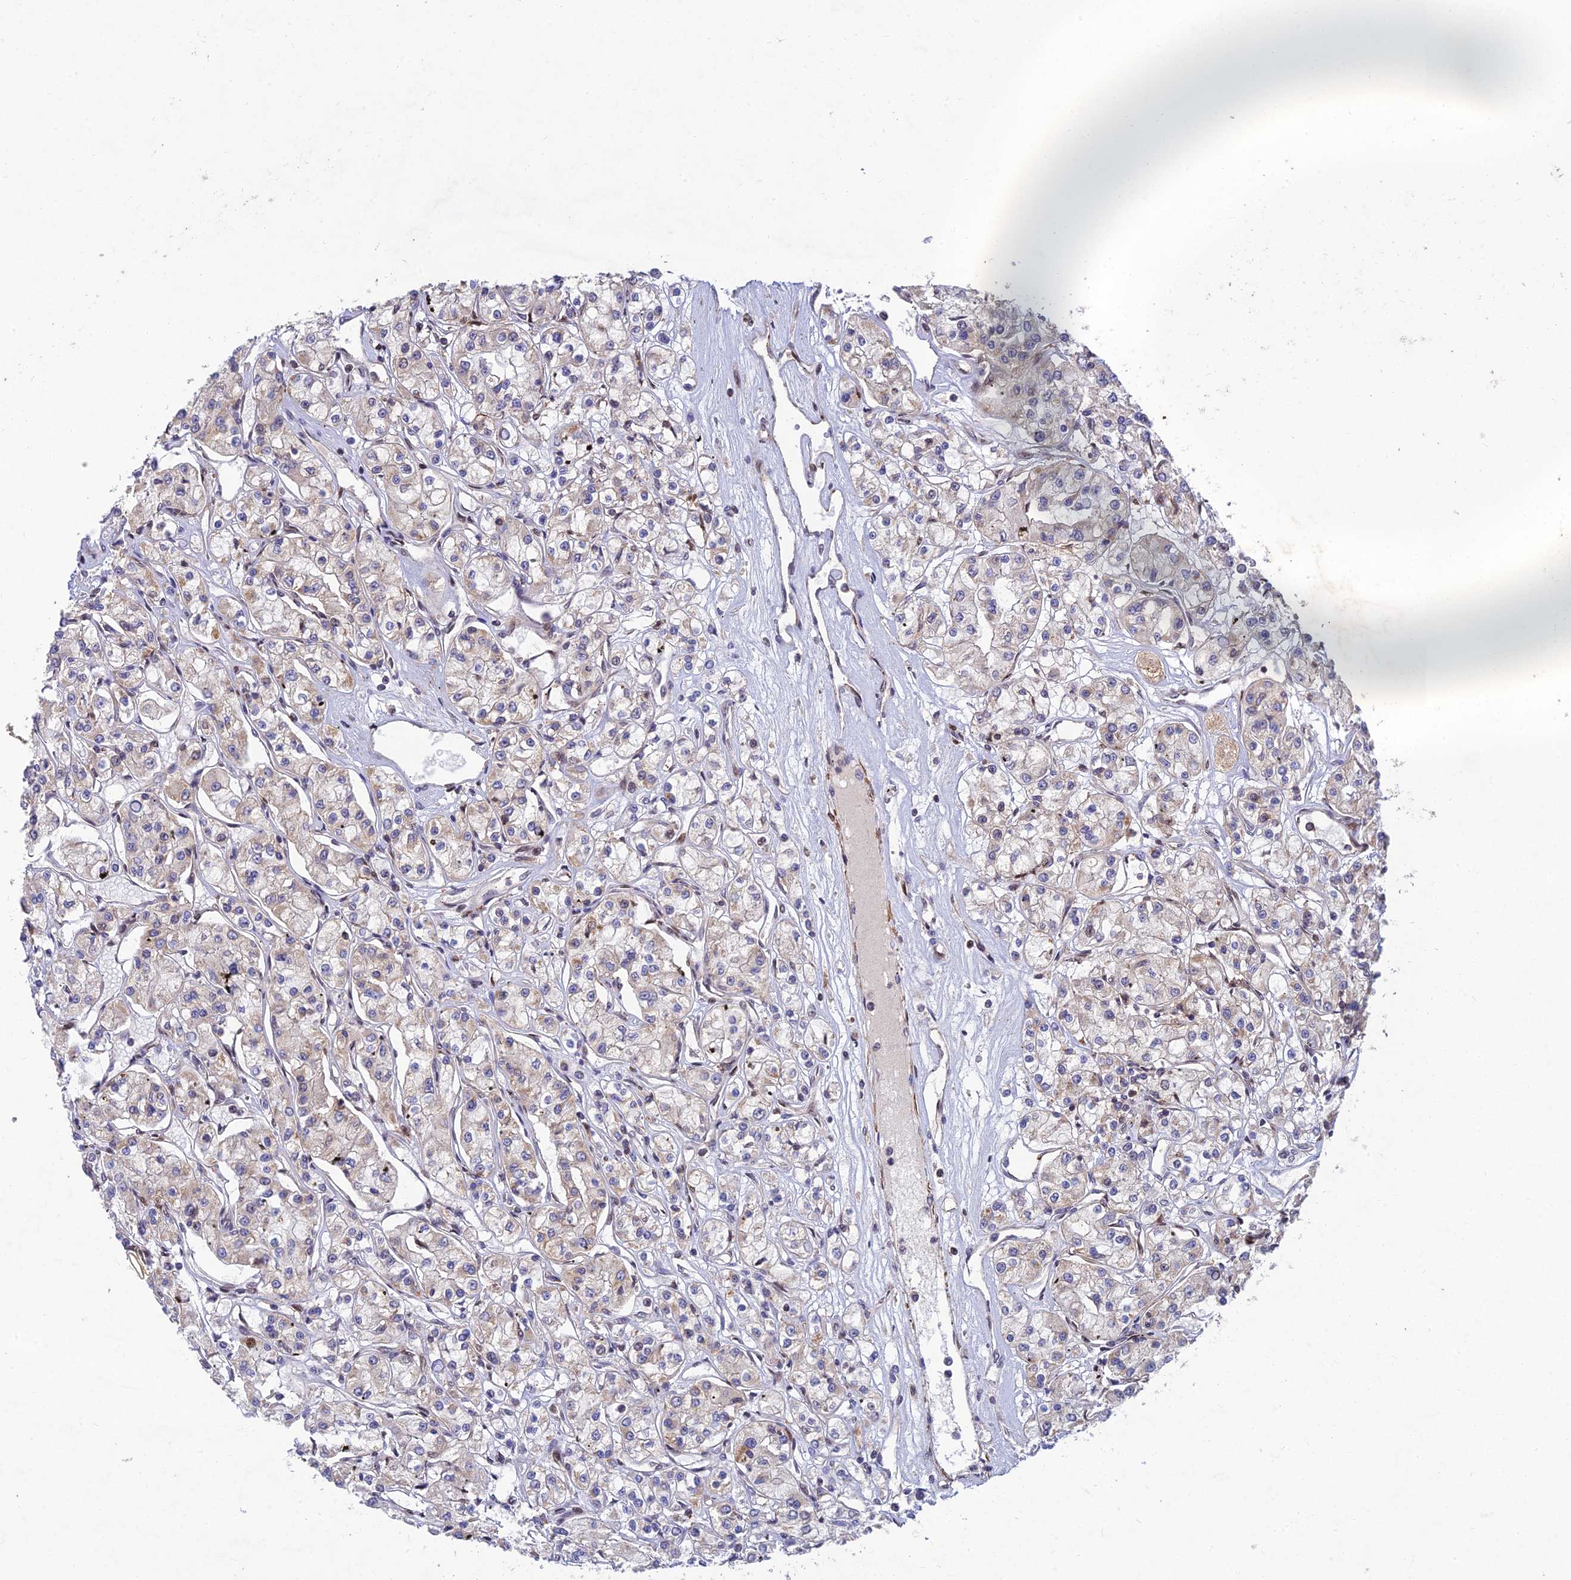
{"staining": {"intensity": "moderate", "quantity": "<25%", "location": "cytoplasmic/membranous"}, "tissue": "renal cancer", "cell_type": "Tumor cells", "image_type": "cancer", "snomed": [{"axis": "morphology", "description": "Adenocarcinoma, NOS"}, {"axis": "topography", "description": "Kidney"}], "caption": "This micrograph reveals immunohistochemistry (IHC) staining of human adenocarcinoma (renal), with low moderate cytoplasmic/membranous expression in approximately <25% of tumor cells.", "gene": "RELCH", "patient": {"sex": "female", "age": 59}}